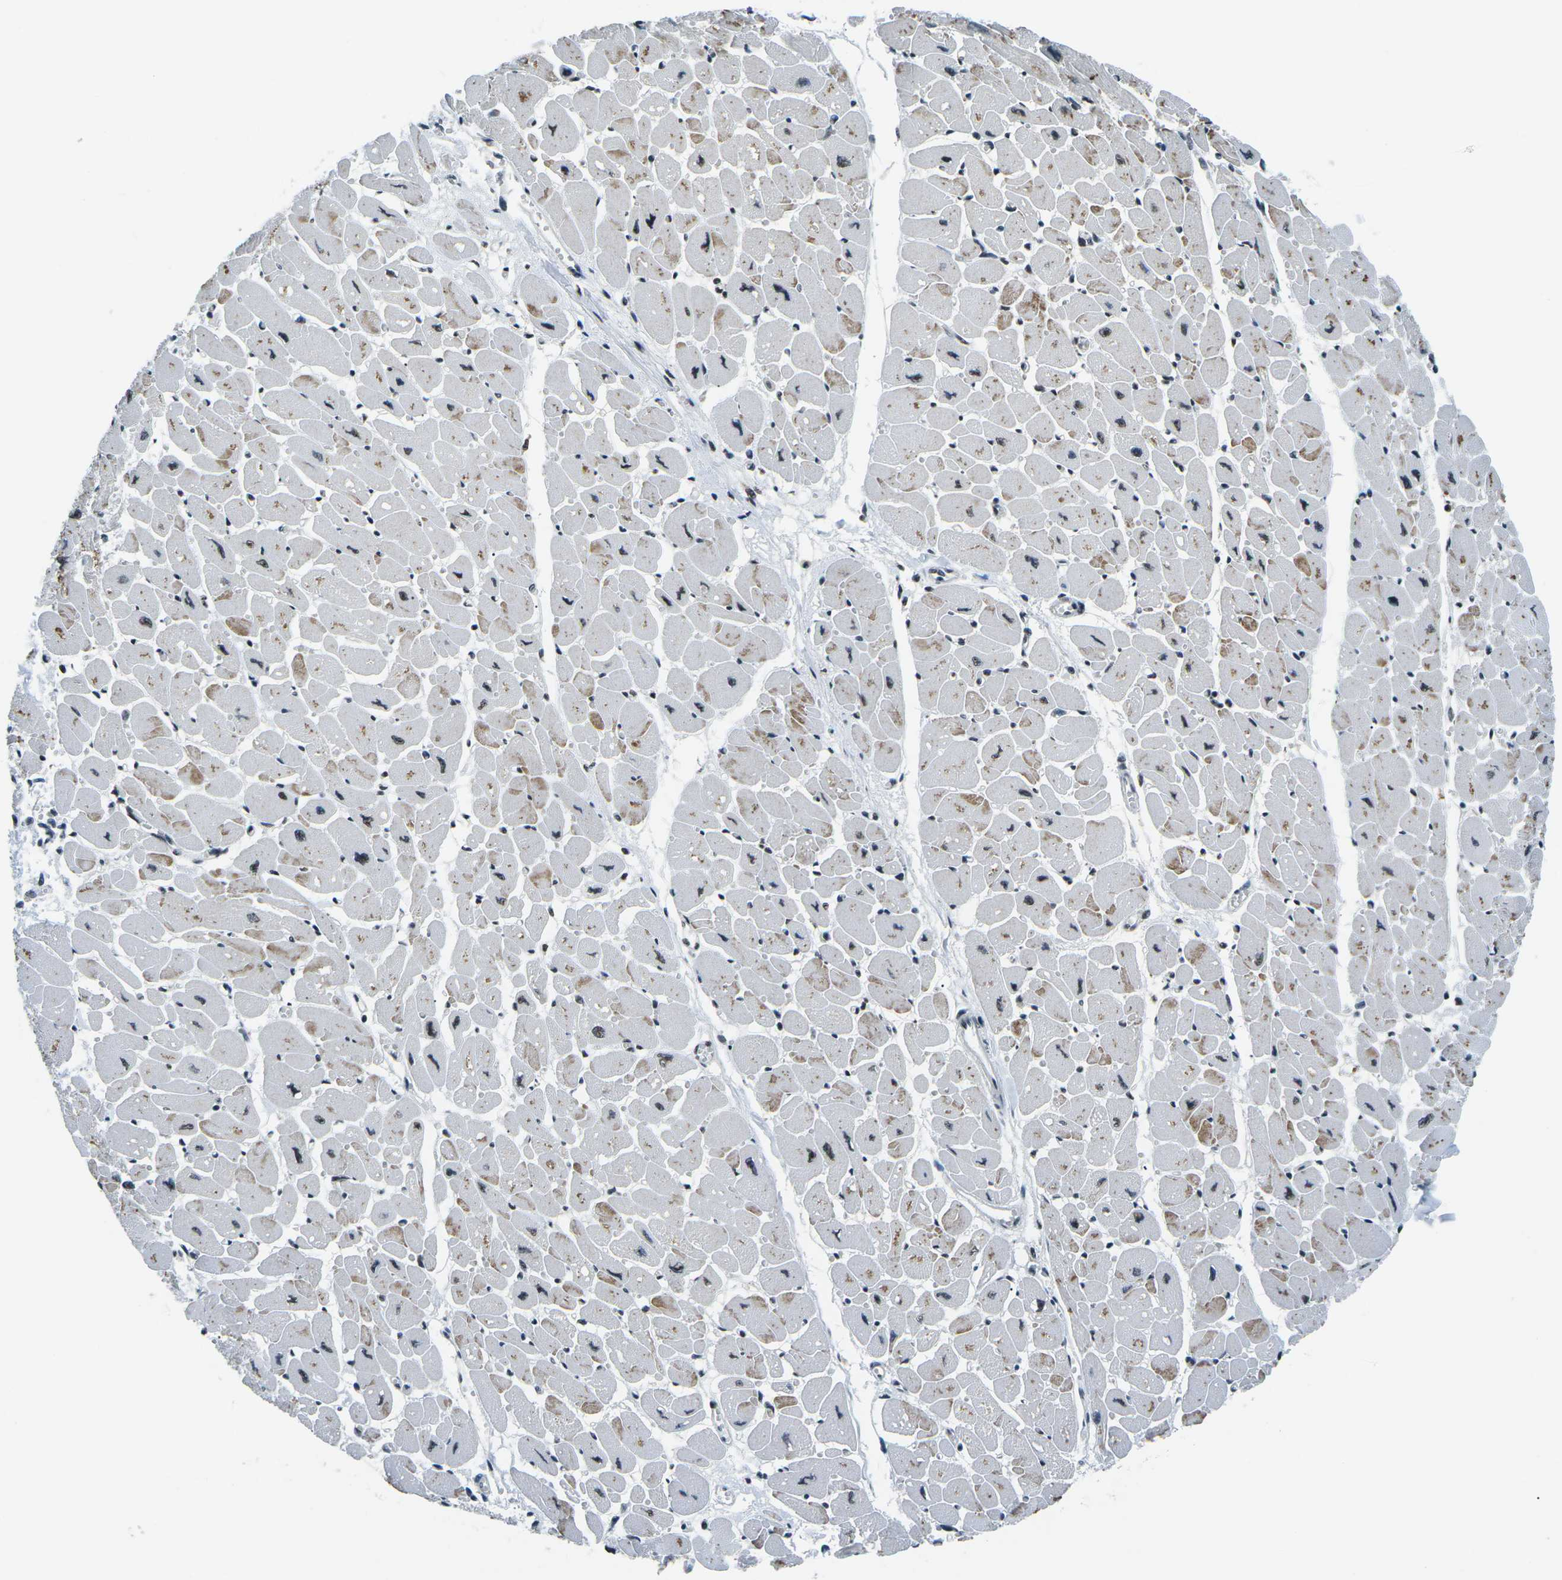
{"staining": {"intensity": "moderate", "quantity": "25%-75%", "location": "nuclear"}, "tissue": "heart muscle", "cell_type": "Cardiomyocytes", "image_type": "normal", "snomed": [{"axis": "morphology", "description": "Normal tissue, NOS"}, {"axis": "topography", "description": "Heart"}], "caption": "Immunohistochemistry histopathology image of unremarkable heart muscle stained for a protein (brown), which demonstrates medium levels of moderate nuclear staining in approximately 25%-75% of cardiomyocytes.", "gene": "RBL2", "patient": {"sex": "female", "age": 54}}